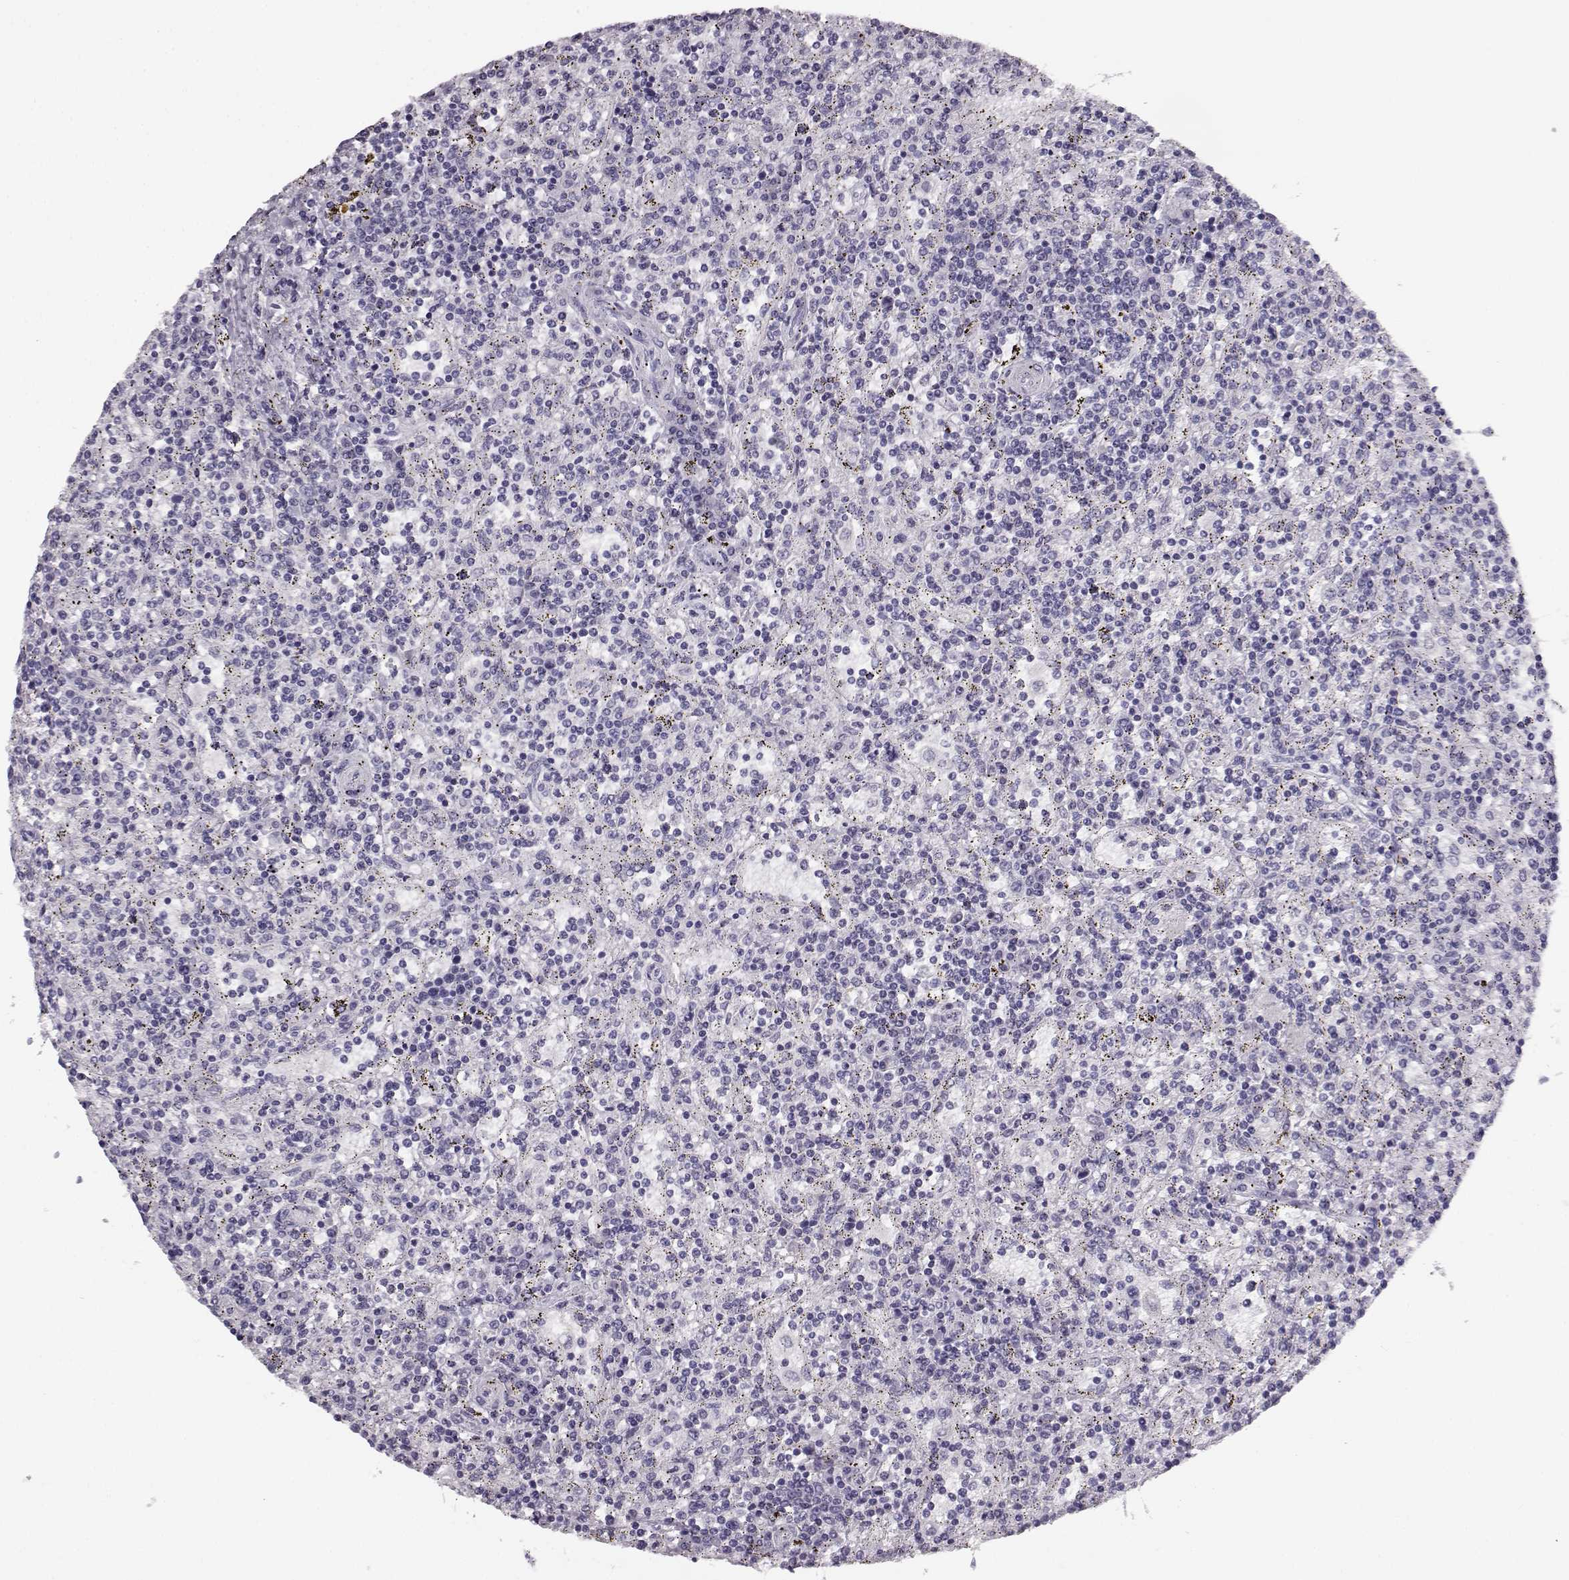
{"staining": {"intensity": "negative", "quantity": "none", "location": "none"}, "tissue": "lymphoma", "cell_type": "Tumor cells", "image_type": "cancer", "snomed": [{"axis": "morphology", "description": "Malignant lymphoma, non-Hodgkin's type, Low grade"}, {"axis": "topography", "description": "Spleen"}], "caption": "Low-grade malignant lymphoma, non-Hodgkin's type was stained to show a protein in brown. There is no significant staining in tumor cells.", "gene": "BFSP2", "patient": {"sex": "male", "age": 62}}